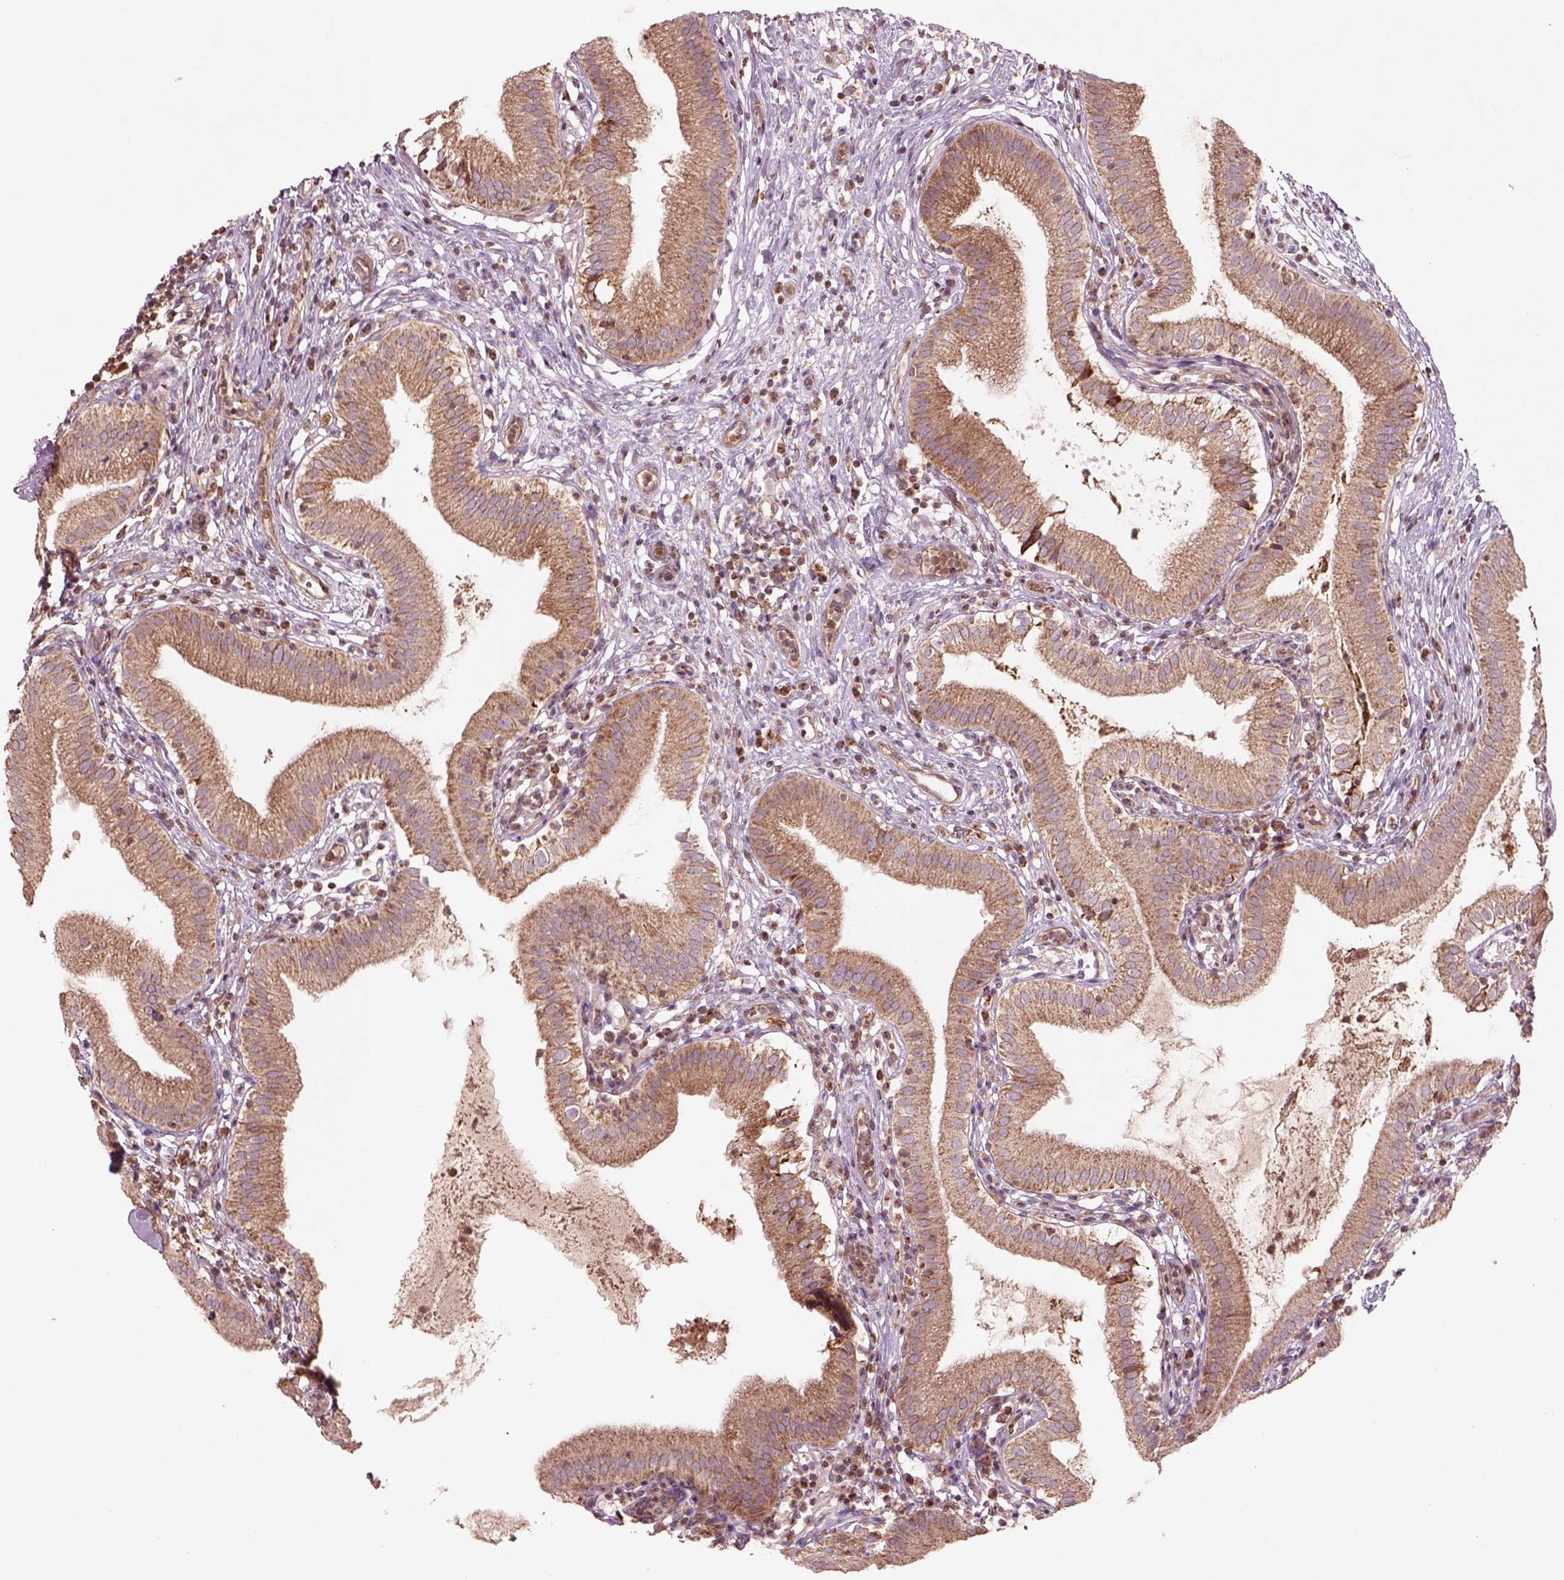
{"staining": {"intensity": "moderate", "quantity": ">75%", "location": "cytoplasmic/membranous"}, "tissue": "gallbladder", "cell_type": "Glandular cells", "image_type": "normal", "snomed": [{"axis": "morphology", "description": "Normal tissue, NOS"}, {"axis": "topography", "description": "Gallbladder"}], "caption": "Immunohistochemistry (IHC) image of benign gallbladder stained for a protein (brown), which shows medium levels of moderate cytoplasmic/membranous expression in about >75% of glandular cells.", "gene": "SLC25A31", "patient": {"sex": "female", "age": 65}}